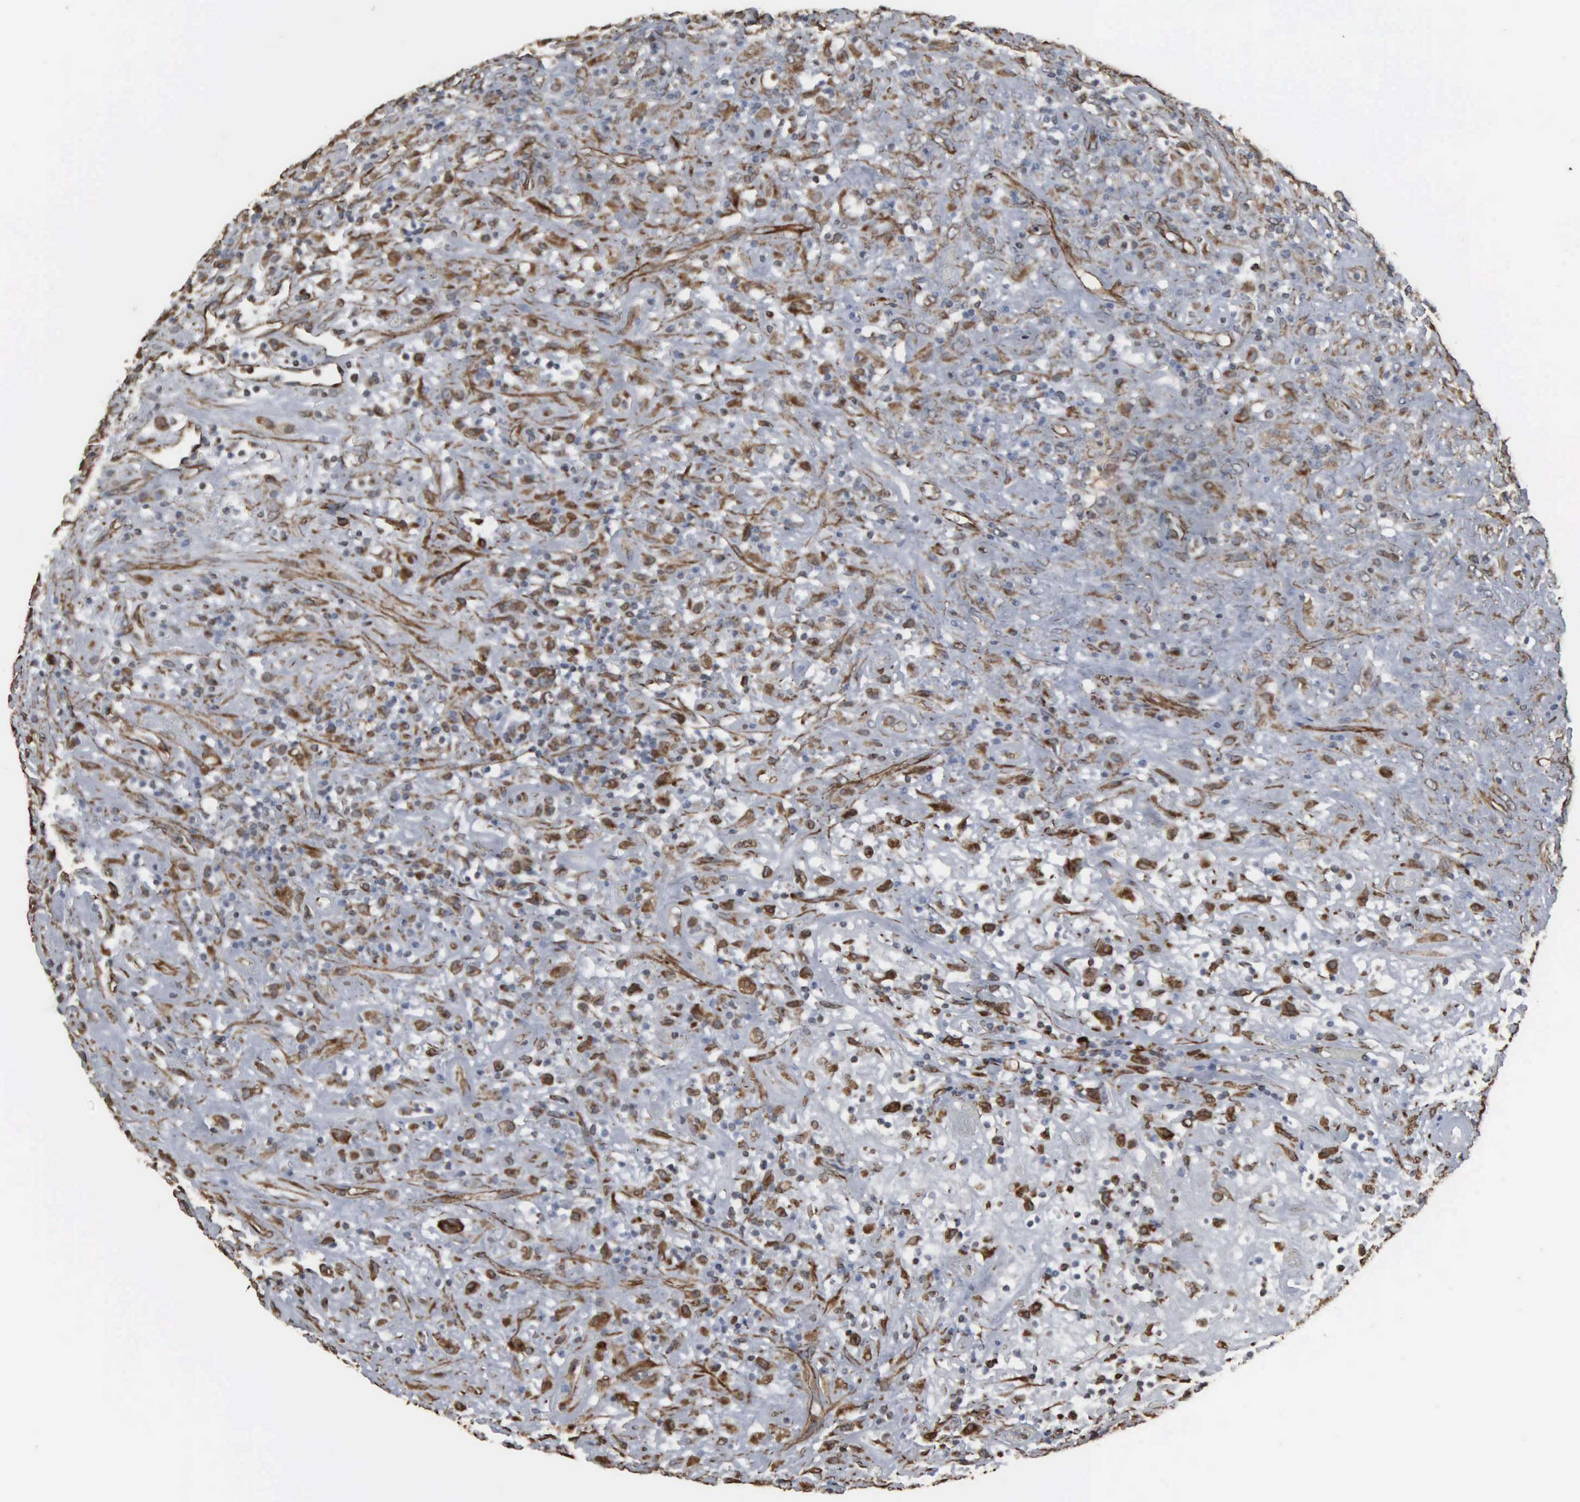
{"staining": {"intensity": "moderate", "quantity": "<25%", "location": "nuclear"}, "tissue": "lymphoma", "cell_type": "Tumor cells", "image_type": "cancer", "snomed": [{"axis": "morphology", "description": "Hodgkin's disease, NOS"}, {"axis": "topography", "description": "Lymph node"}], "caption": "The image demonstrates immunohistochemical staining of Hodgkin's disease. There is moderate nuclear expression is seen in about <25% of tumor cells.", "gene": "CCNE1", "patient": {"sex": "male", "age": 46}}